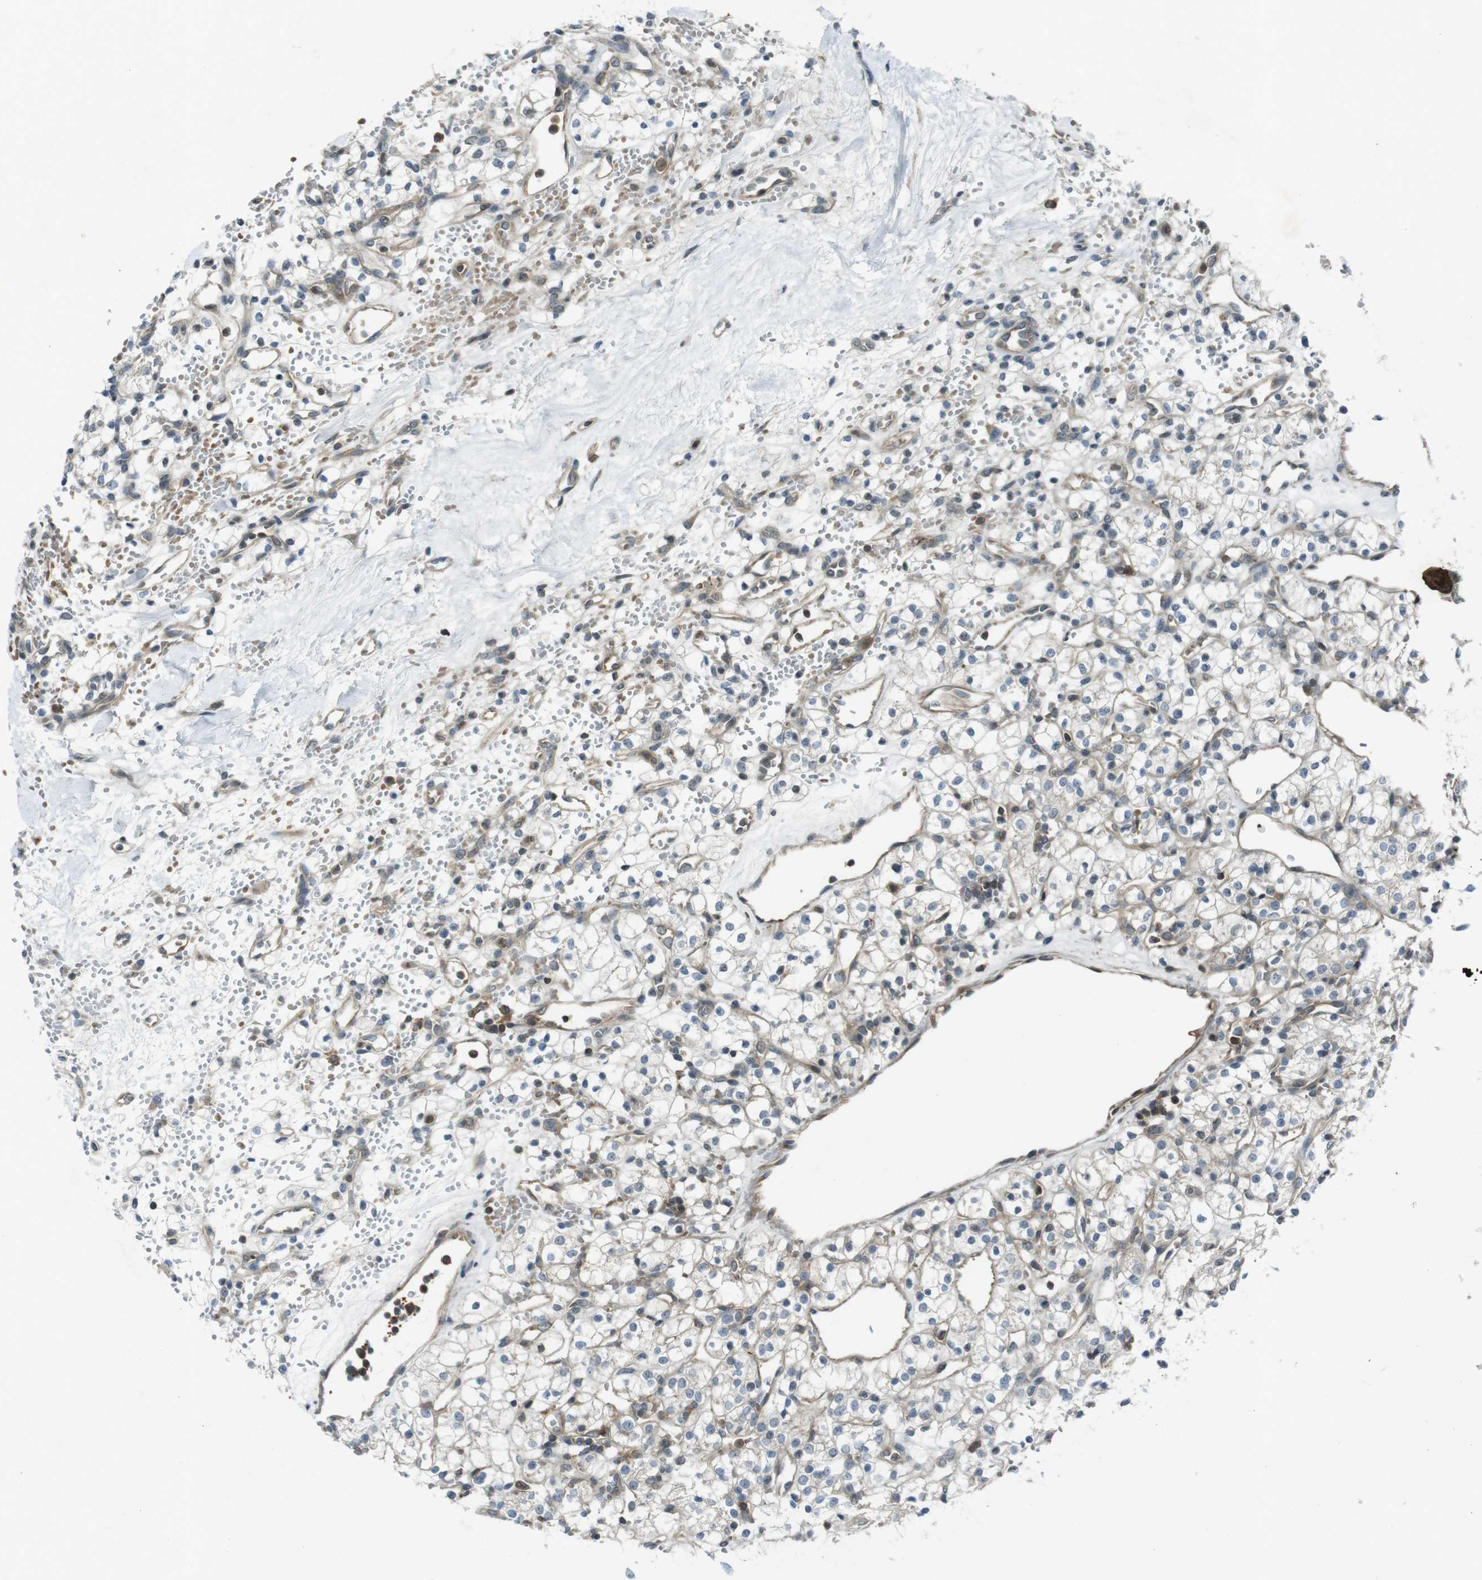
{"staining": {"intensity": "weak", "quantity": "<25%", "location": "cytoplasmic/membranous"}, "tissue": "renal cancer", "cell_type": "Tumor cells", "image_type": "cancer", "snomed": [{"axis": "morphology", "description": "Adenocarcinoma, NOS"}, {"axis": "topography", "description": "Kidney"}], "caption": "A histopathology image of adenocarcinoma (renal) stained for a protein shows no brown staining in tumor cells. (Stains: DAB immunohistochemistry (IHC) with hematoxylin counter stain, Microscopy: brightfield microscopy at high magnification).", "gene": "ZYX", "patient": {"sex": "female", "age": 60}}